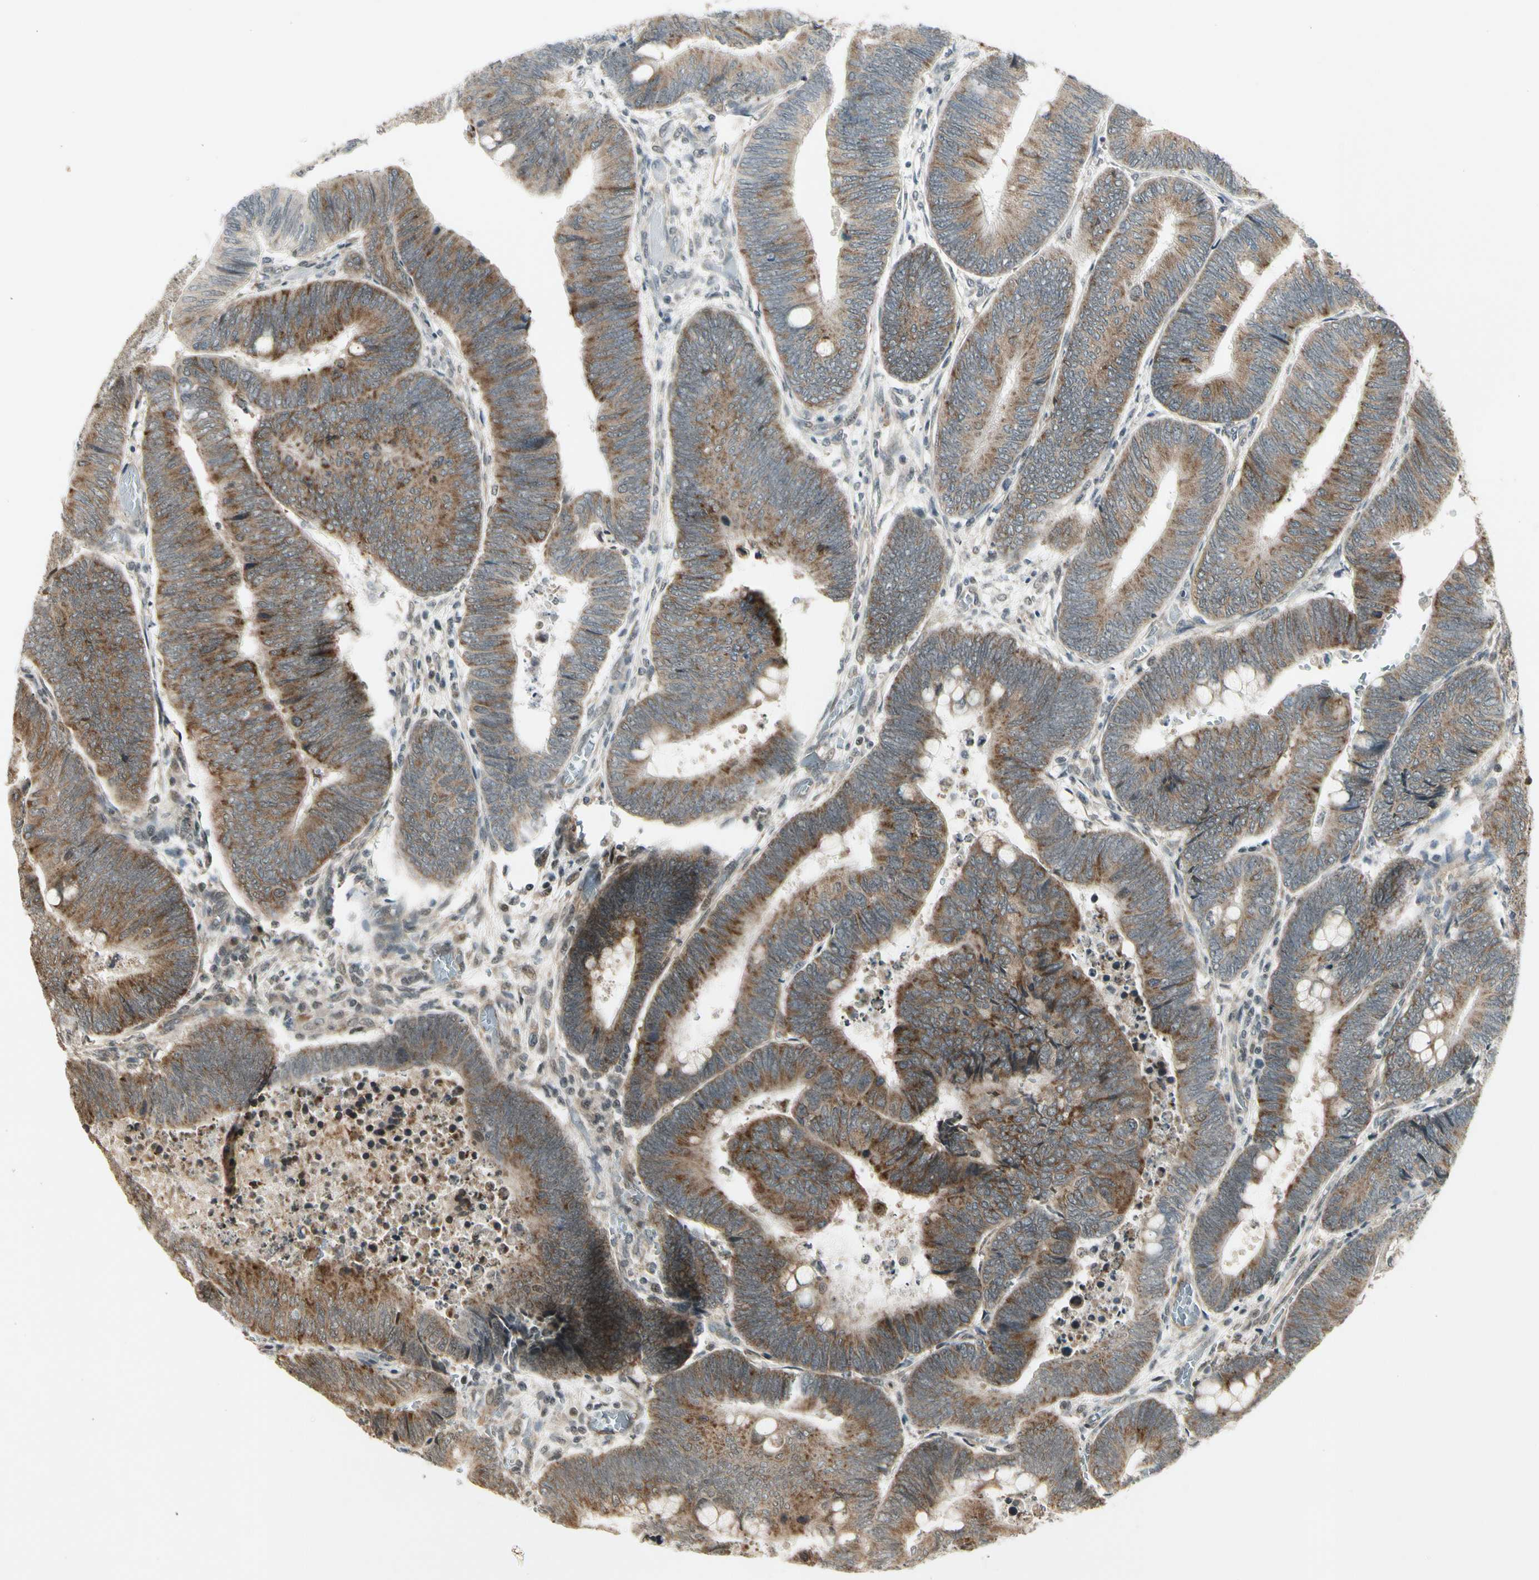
{"staining": {"intensity": "moderate", "quantity": "<25%", "location": "cytoplasmic/membranous"}, "tissue": "colorectal cancer", "cell_type": "Tumor cells", "image_type": "cancer", "snomed": [{"axis": "morphology", "description": "Normal tissue, NOS"}, {"axis": "morphology", "description": "Adenocarcinoma, NOS"}, {"axis": "topography", "description": "Rectum"}, {"axis": "topography", "description": "Peripheral nerve tissue"}], "caption": "There is low levels of moderate cytoplasmic/membranous expression in tumor cells of colorectal cancer, as demonstrated by immunohistochemical staining (brown color).", "gene": "SMN2", "patient": {"sex": "male", "age": 92}}